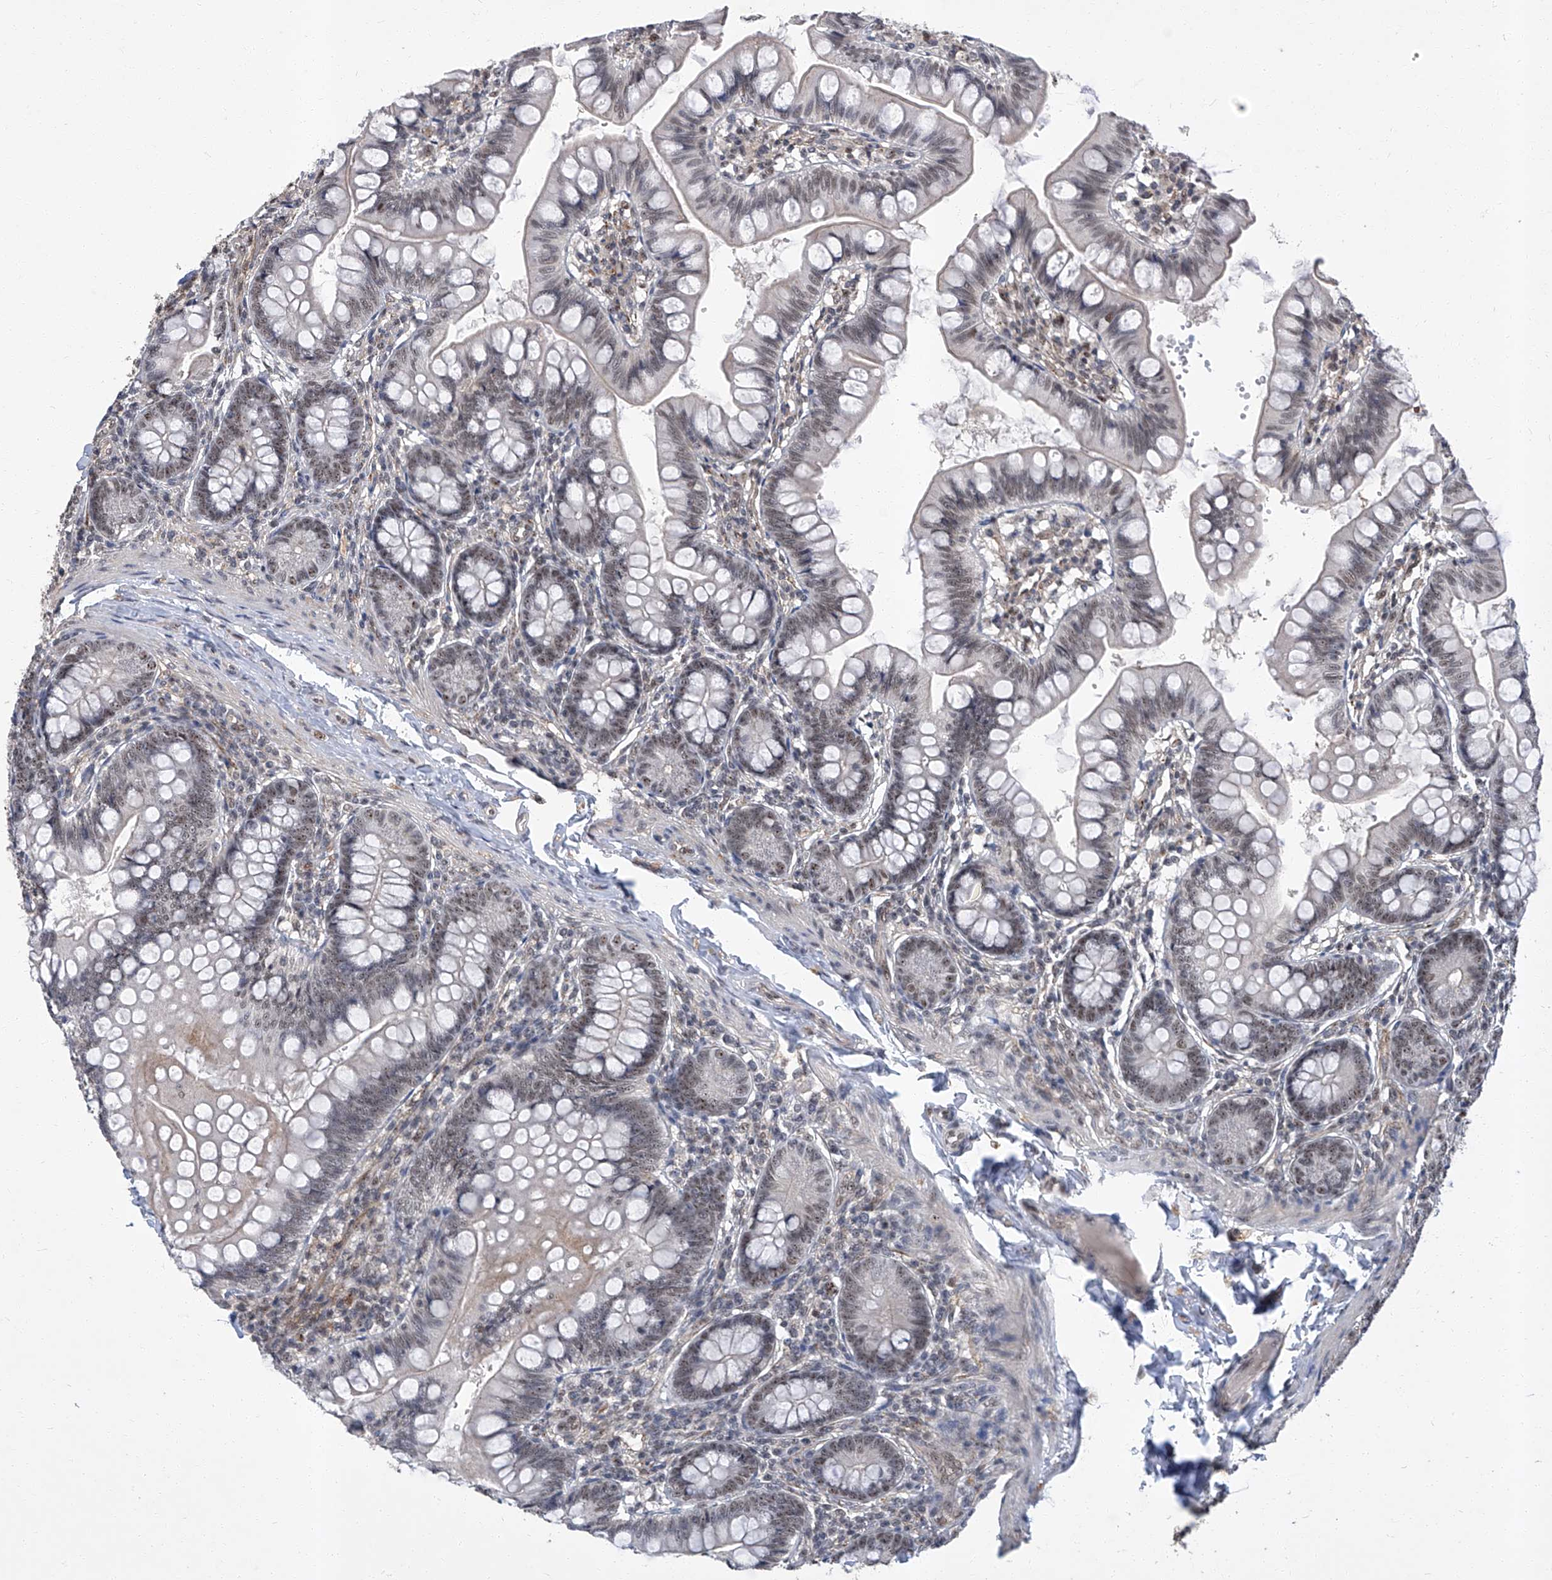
{"staining": {"intensity": "weak", "quantity": "<25%", "location": "nuclear"}, "tissue": "small intestine", "cell_type": "Glandular cells", "image_type": "normal", "snomed": [{"axis": "morphology", "description": "Normal tissue, NOS"}, {"axis": "topography", "description": "Small intestine"}], "caption": "Photomicrograph shows no protein positivity in glandular cells of unremarkable small intestine. (Brightfield microscopy of DAB (3,3'-diaminobenzidine) immunohistochemistry (IHC) at high magnification).", "gene": "CMTR1", "patient": {"sex": "male", "age": 7}}